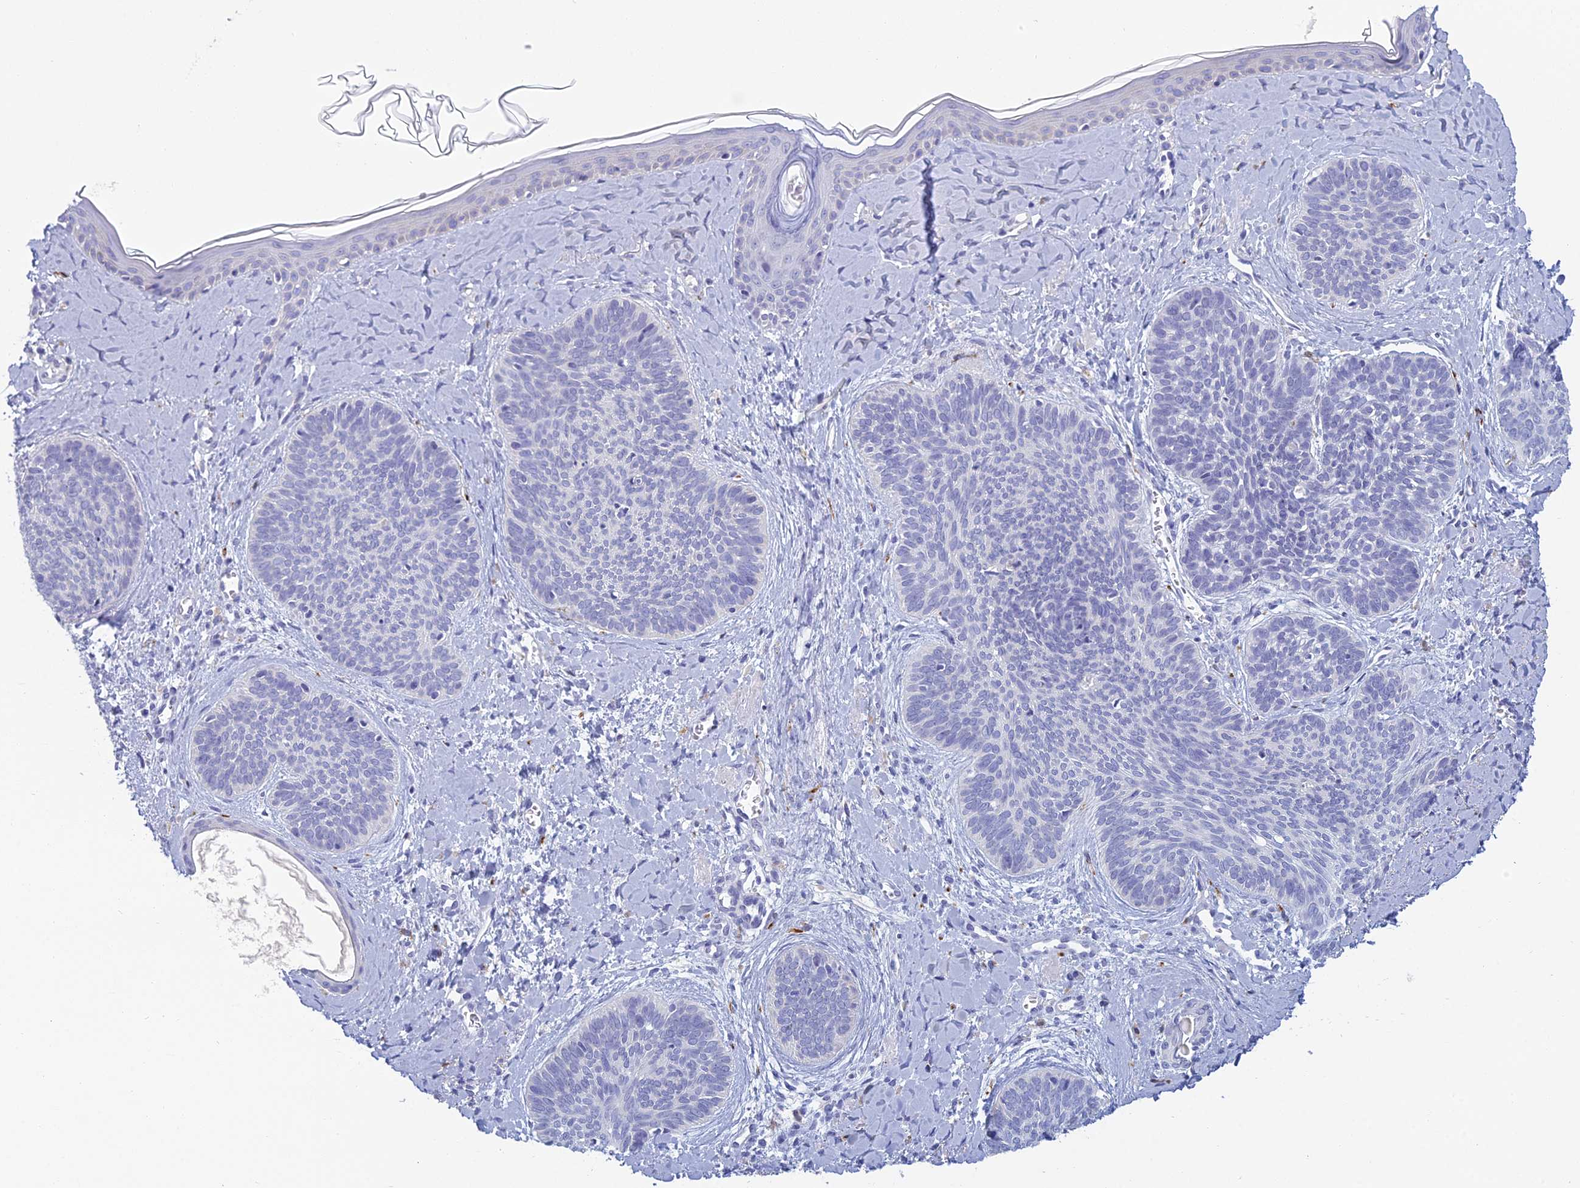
{"staining": {"intensity": "negative", "quantity": "none", "location": "none"}, "tissue": "skin cancer", "cell_type": "Tumor cells", "image_type": "cancer", "snomed": [{"axis": "morphology", "description": "Basal cell carcinoma"}, {"axis": "topography", "description": "Skin"}], "caption": "The histopathology image demonstrates no staining of tumor cells in skin cancer.", "gene": "MUC13", "patient": {"sex": "female", "age": 81}}